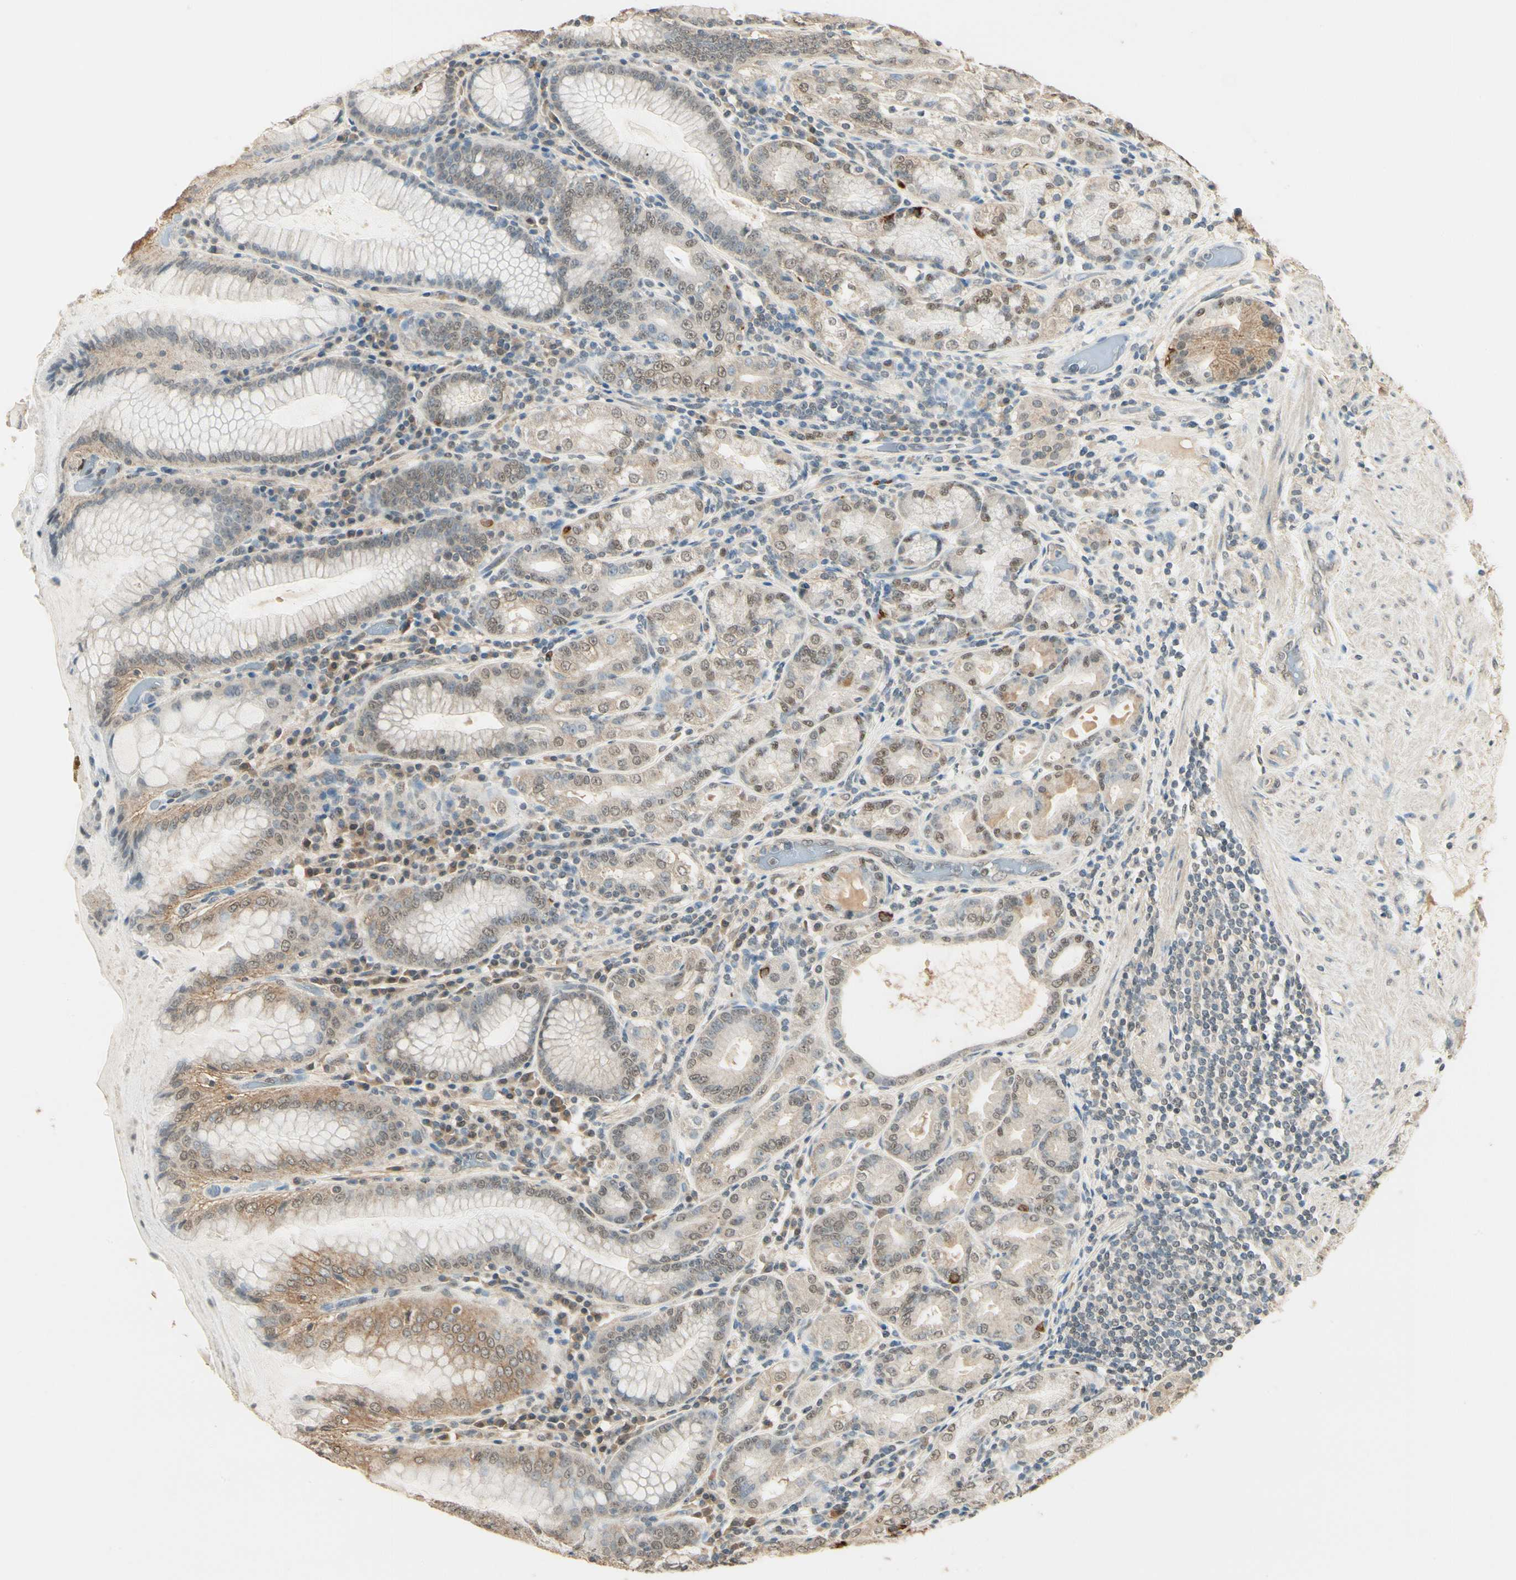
{"staining": {"intensity": "moderate", "quantity": ">75%", "location": "cytoplasmic/membranous"}, "tissue": "stomach", "cell_type": "Glandular cells", "image_type": "normal", "snomed": [{"axis": "morphology", "description": "Normal tissue, NOS"}, {"axis": "topography", "description": "Stomach, lower"}], "caption": "This photomicrograph displays benign stomach stained with immunohistochemistry (IHC) to label a protein in brown. The cytoplasmic/membranous of glandular cells show moderate positivity for the protein. Nuclei are counter-stained blue.", "gene": "SGCA", "patient": {"sex": "female", "age": 76}}